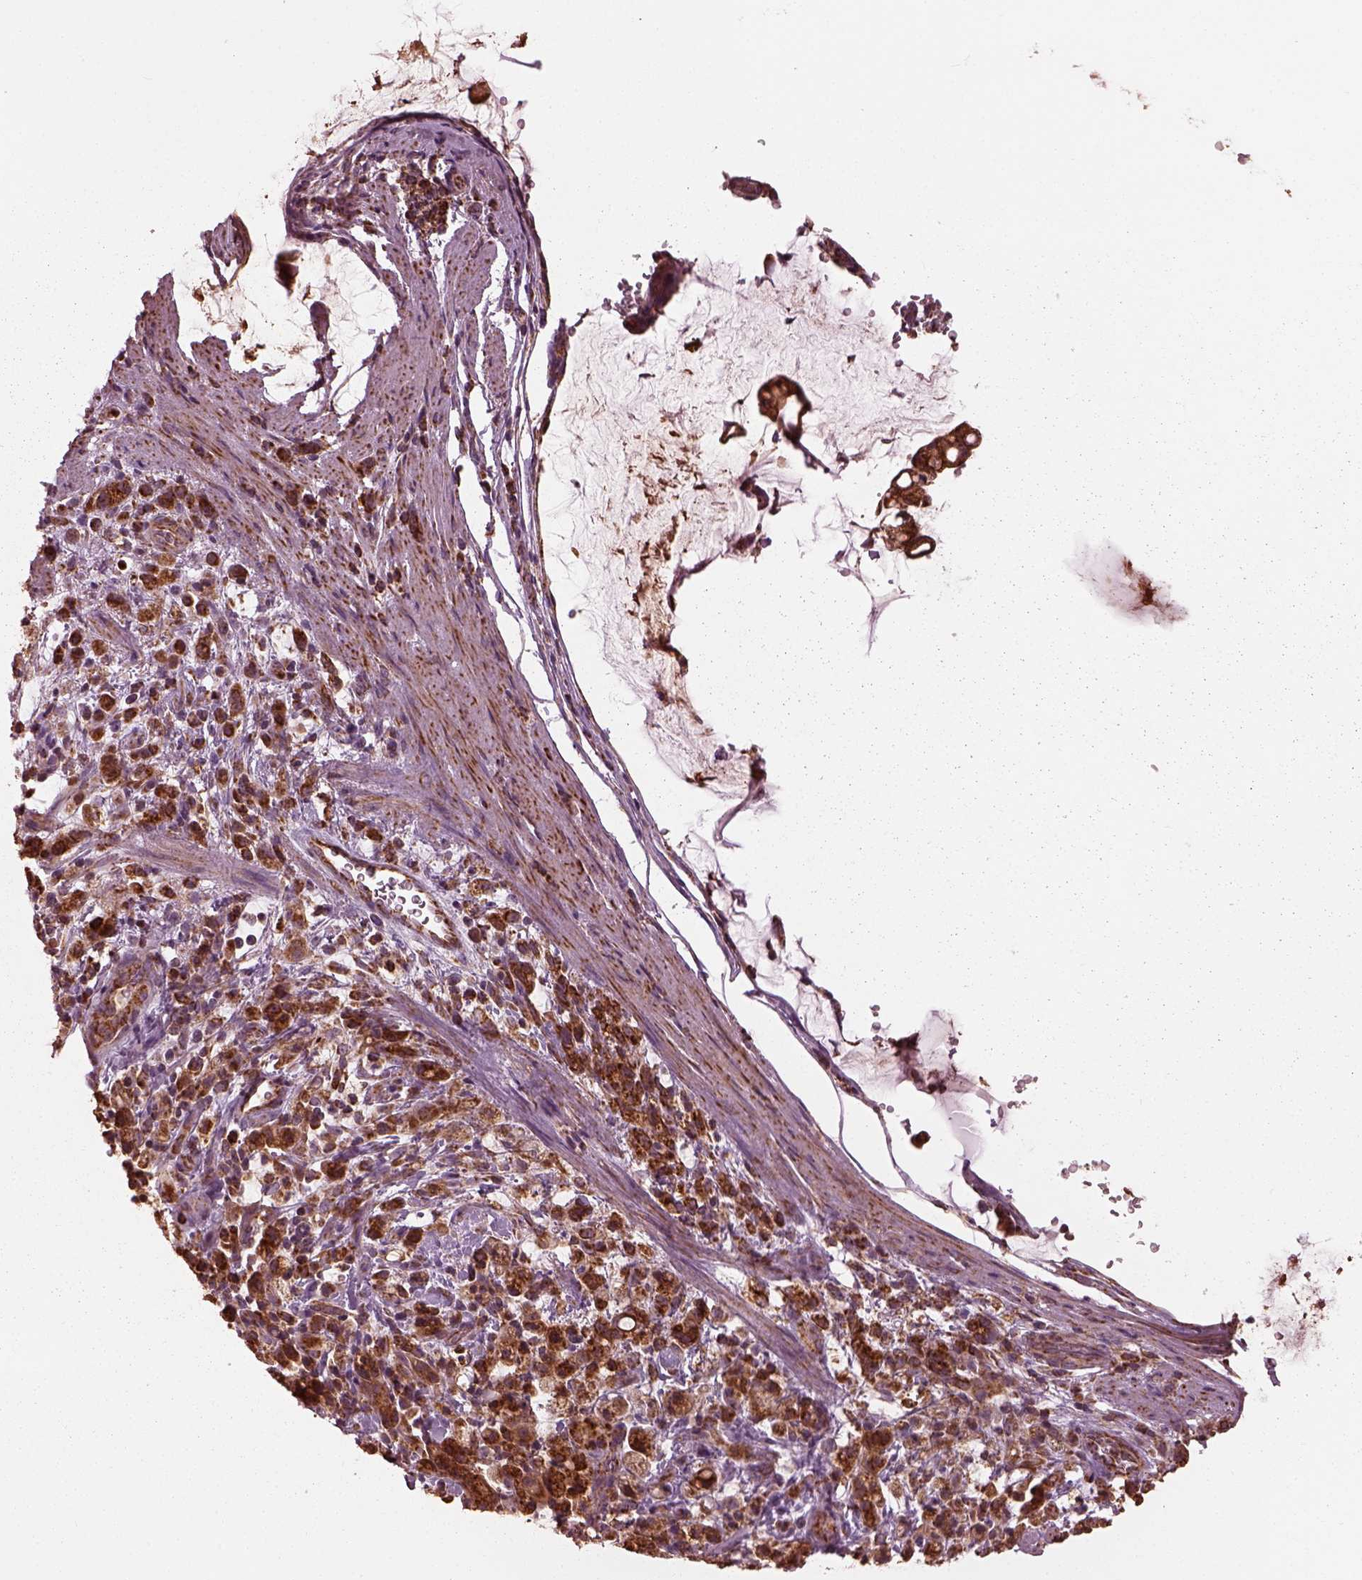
{"staining": {"intensity": "strong", "quantity": "25%-75%", "location": "cytoplasmic/membranous"}, "tissue": "stomach cancer", "cell_type": "Tumor cells", "image_type": "cancer", "snomed": [{"axis": "morphology", "description": "Adenocarcinoma, NOS"}, {"axis": "topography", "description": "Stomach"}], "caption": "Strong cytoplasmic/membranous expression is present in approximately 25%-75% of tumor cells in adenocarcinoma (stomach).", "gene": "NDUFB10", "patient": {"sex": "female", "age": 60}}